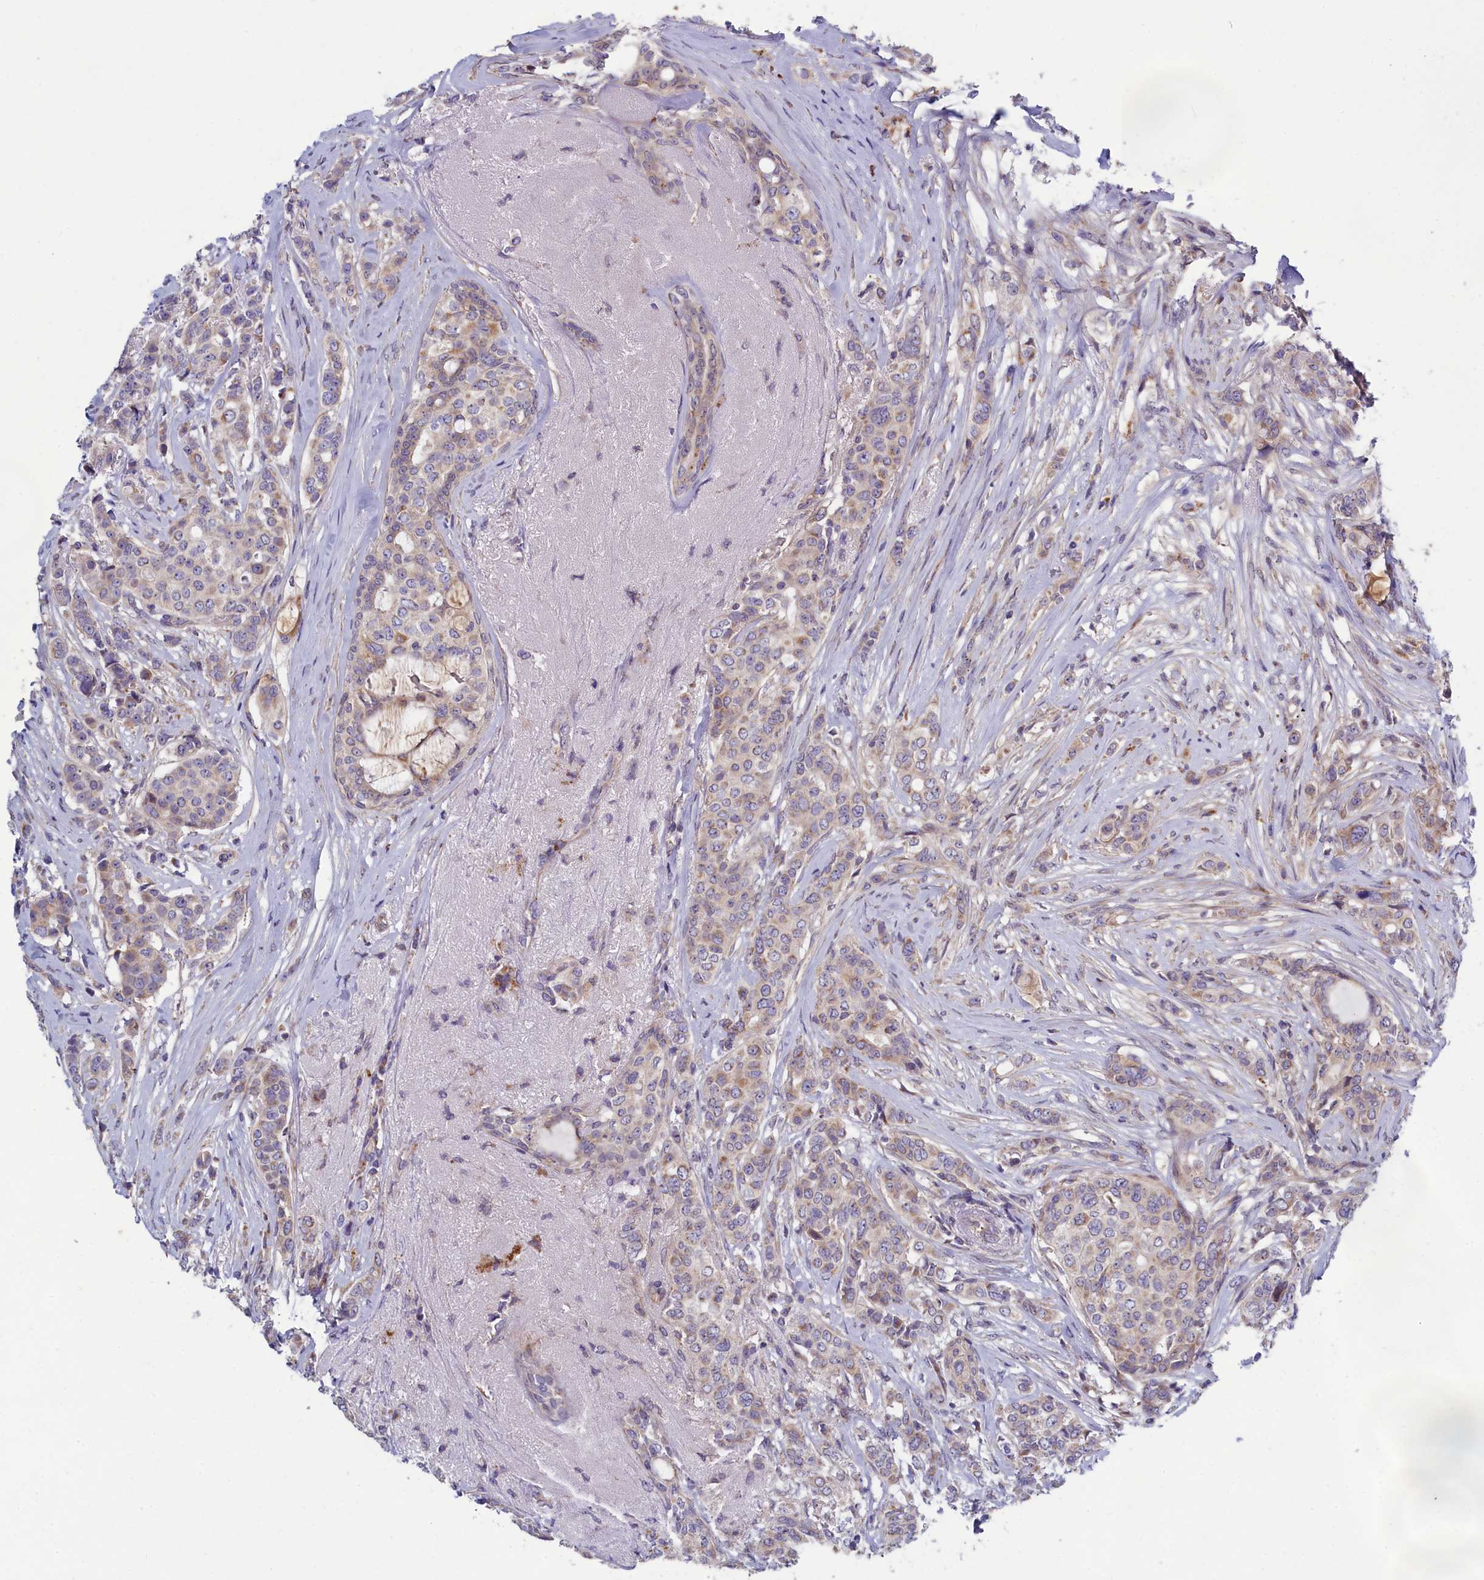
{"staining": {"intensity": "weak", "quantity": "<25%", "location": "cytoplasmic/membranous"}, "tissue": "breast cancer", "cell_type": "Tumor cells", "image_type": "cancer", "snomed": [{"axis": "morphology", "description": "Lobular carcinoma"}, {"axis": "topography", "description": "Breast"}], "caption": "Micrograph shows no significant protein expression in tumor cells of breast cancer (lobular carcinoma). (Immunohistochemistry (ihc), brightfield microscopy, high magnification).", "gene": "BLTP2", "patient": {"sex": "female", "age": 51}}